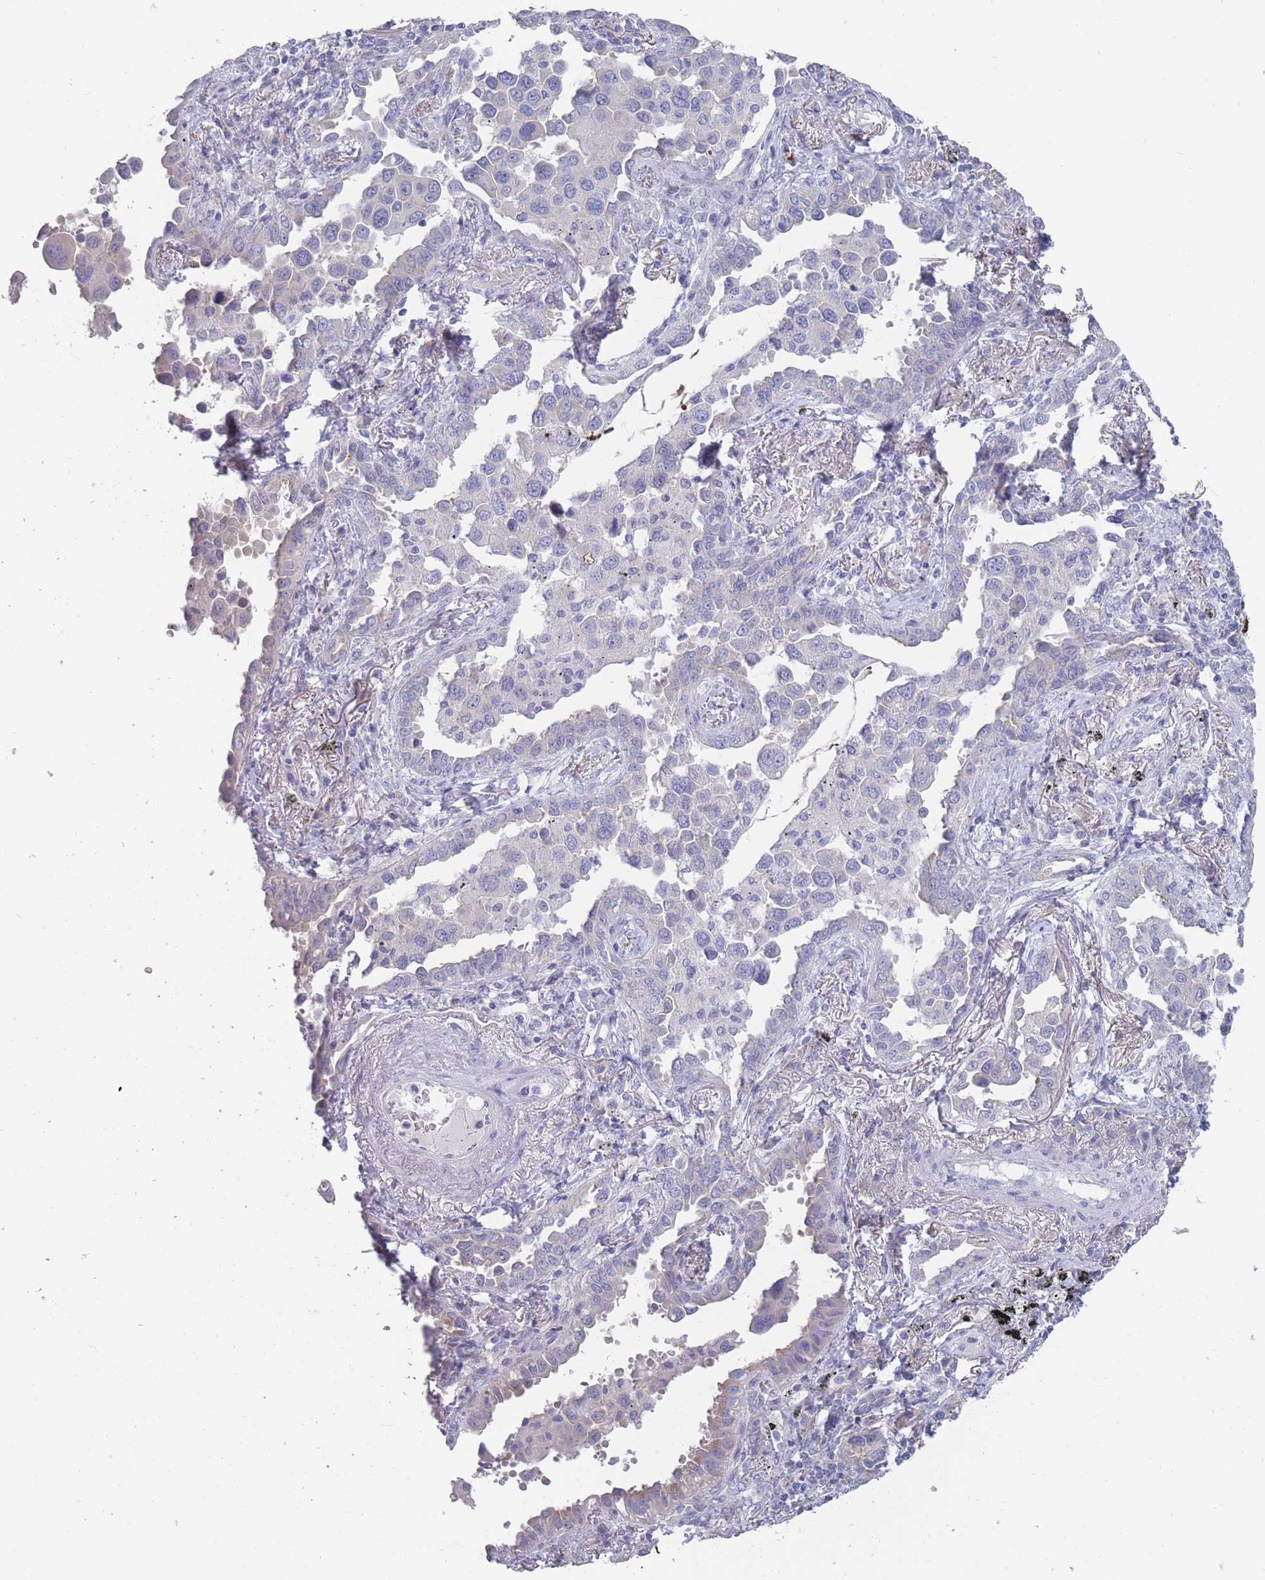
{"staining": {"intensity": "negative", "quantity": "none", "location": "none"}, "tissue": "lung cancer", "cell_type": "Tumor cells", "image_type": "cancer", "snomed": [{"axis": "morphology", "description": "Adenocarcinoma, NOS"}, {"axis": "topography", "description": "Lung"}], "caption": "Immunohistochemistry (IHC) image of human lung adenocarcinoma stained for a protein (brown), which exhibits no positivity in tumor cells.", "gene": "PIGU", "patient": {"sex": "male", "age": 67}}